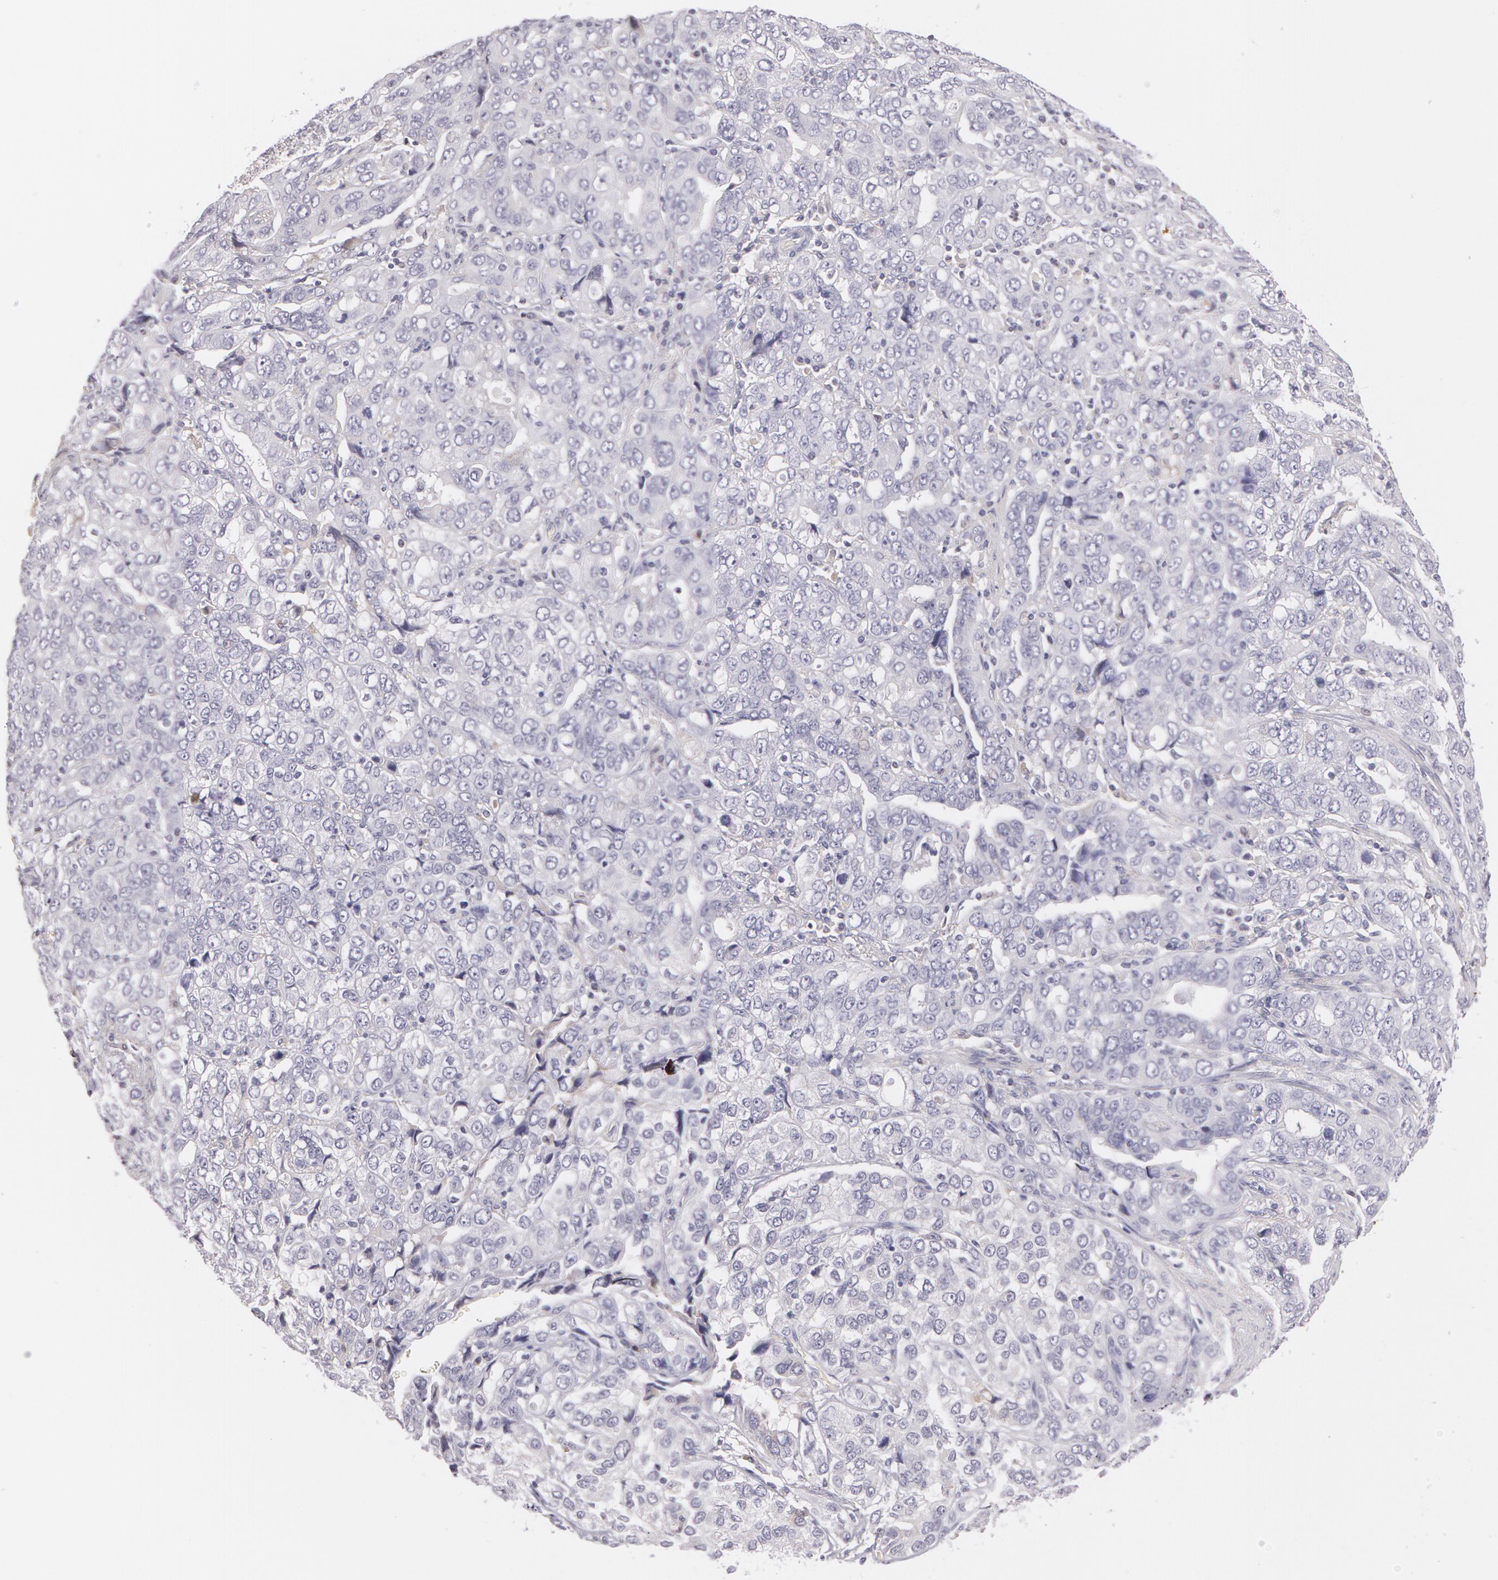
{"staining": {"intensity": "weak", "quantity": "<25%", "location": "cytoplasmic/membranous"}, "tissue": "stomach cancer", "cell_type": "Tumor cells", "image_type": "cancer", "snomed": [{"axis": "morphology", "description": "Adenocarcinoma, NOS"}, {"axis": "topography", "description": "Stomach, upper"}], "caption": "IHC of stomach adenocarcinoma shows no expression in tumor cells.", "gene": "LBP", "patient": {"sex": "male", "age": 76}}